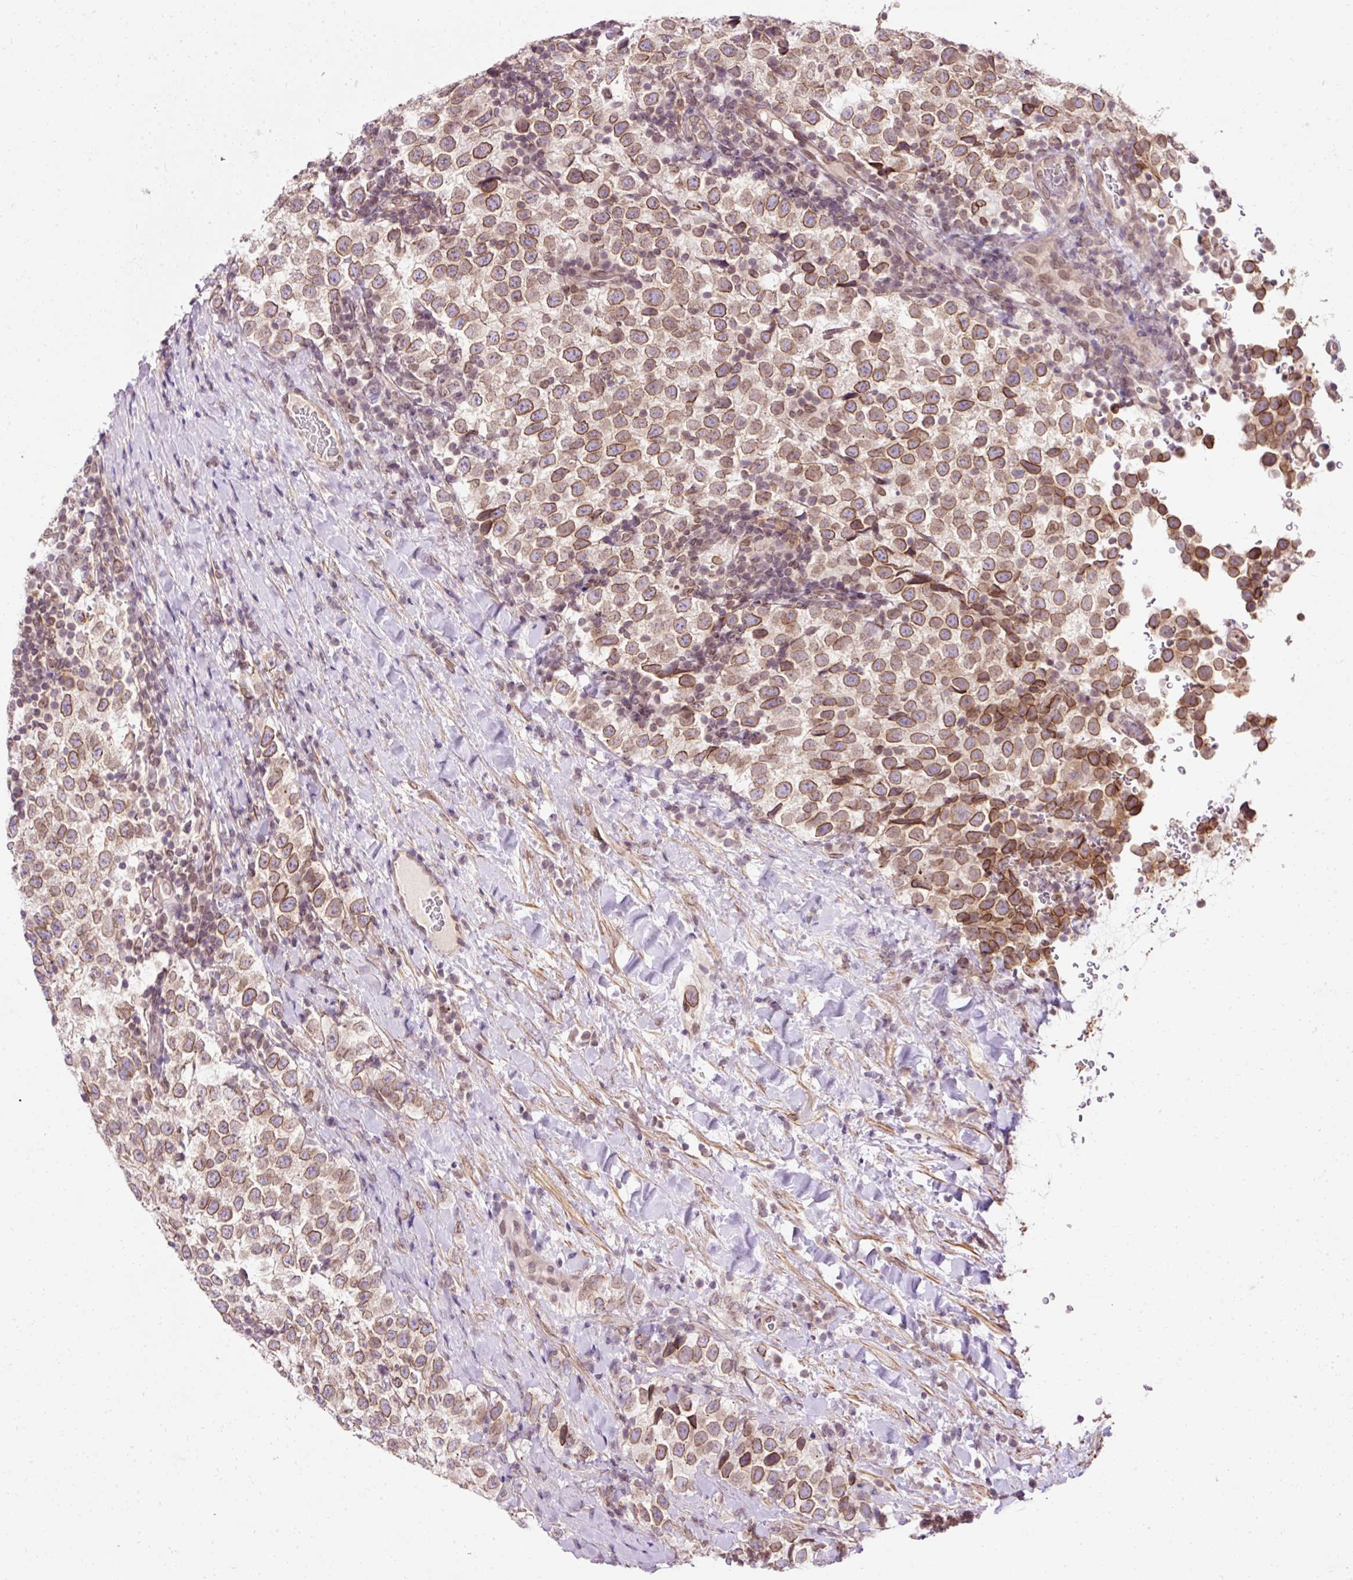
{"staining": {"intensity": "moderate", "quantity": ">75%", "location": "cytoplasmic/membranous,nuclear"}, "tissue": "testis cancer", "cell_type": "Tumor cells", "image_type": "cancer", "snomed": [{"axis": "morphology", "description": "Seminoma, NOS"}, {"axis": "topography", "description": "Testis"}], "caption": "DAB (3,3'-diaminobenzidine) immunohistochemical staining of testis cancer exhibits moderate cytoplasmic/membranous and nuclear protein staining in about >75% of tumor cells. (IHC, brightfield microscopy, high magnification).", "gene": "ZNF610", "patient": {"sex": "male", "age": 34}}